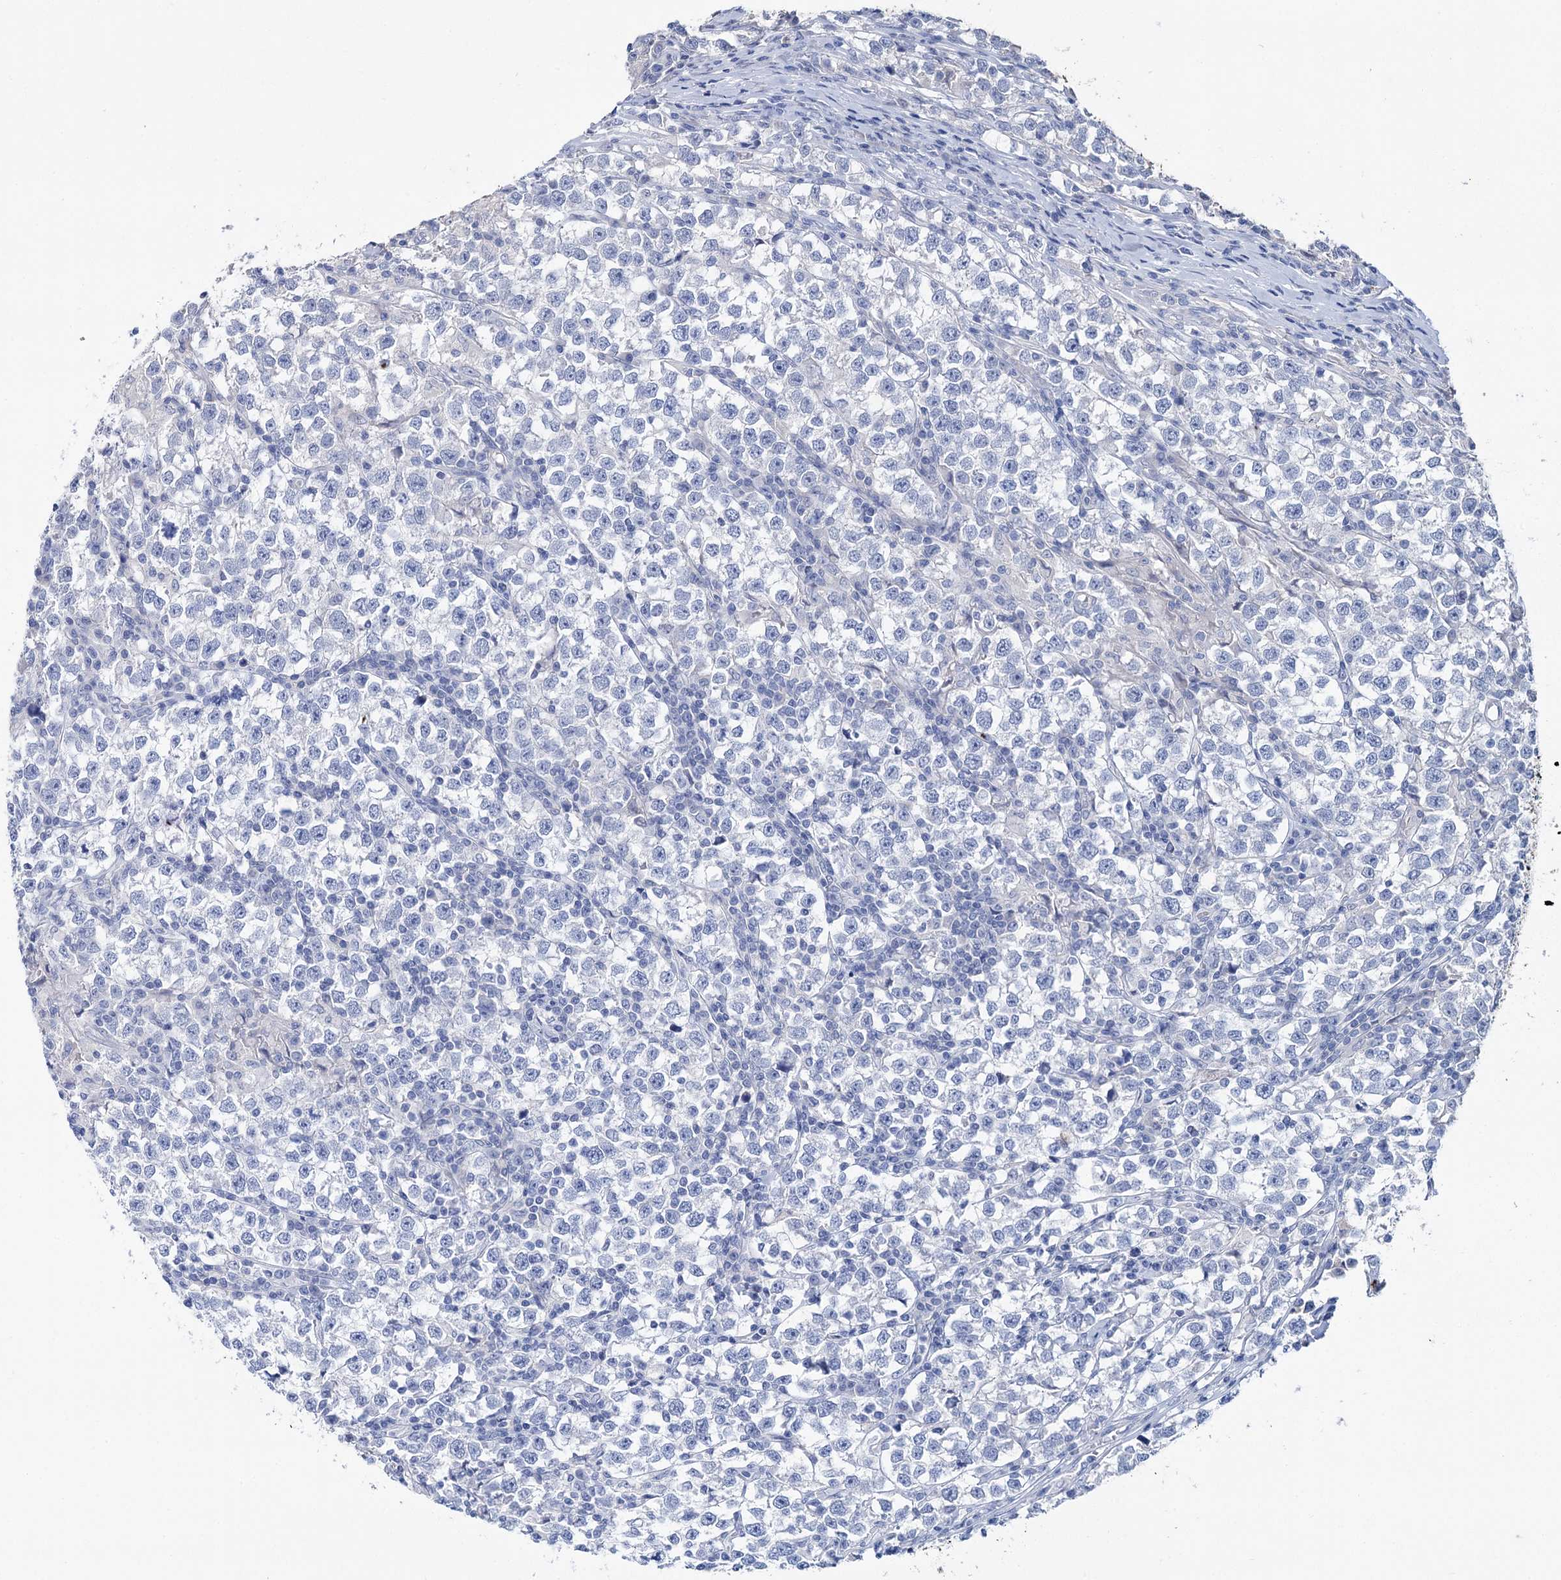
{"staining": {"intensity": "negative", "quantity": "none", "location": "none"}, "tissue": "testis cancer", "cell_type": "Tumor cells", "image_type": "cancer", "snomed": [{"axis": "morphology", "description": "Normal tissue, NOS"}, {"axis": "morphology", "description": "Seminoma, NOS"}, {"axis": "topography", "description": "Testis"}], "caption": "Tumor cells show no significant staining in testis cancer. (DAB (3,3'-diaminobenzidine) immunohistochemistry (IHC) with hematoxylin counter stain).", "gene": "LYZL4", "patient": {"sex": "male", "age": 43}}